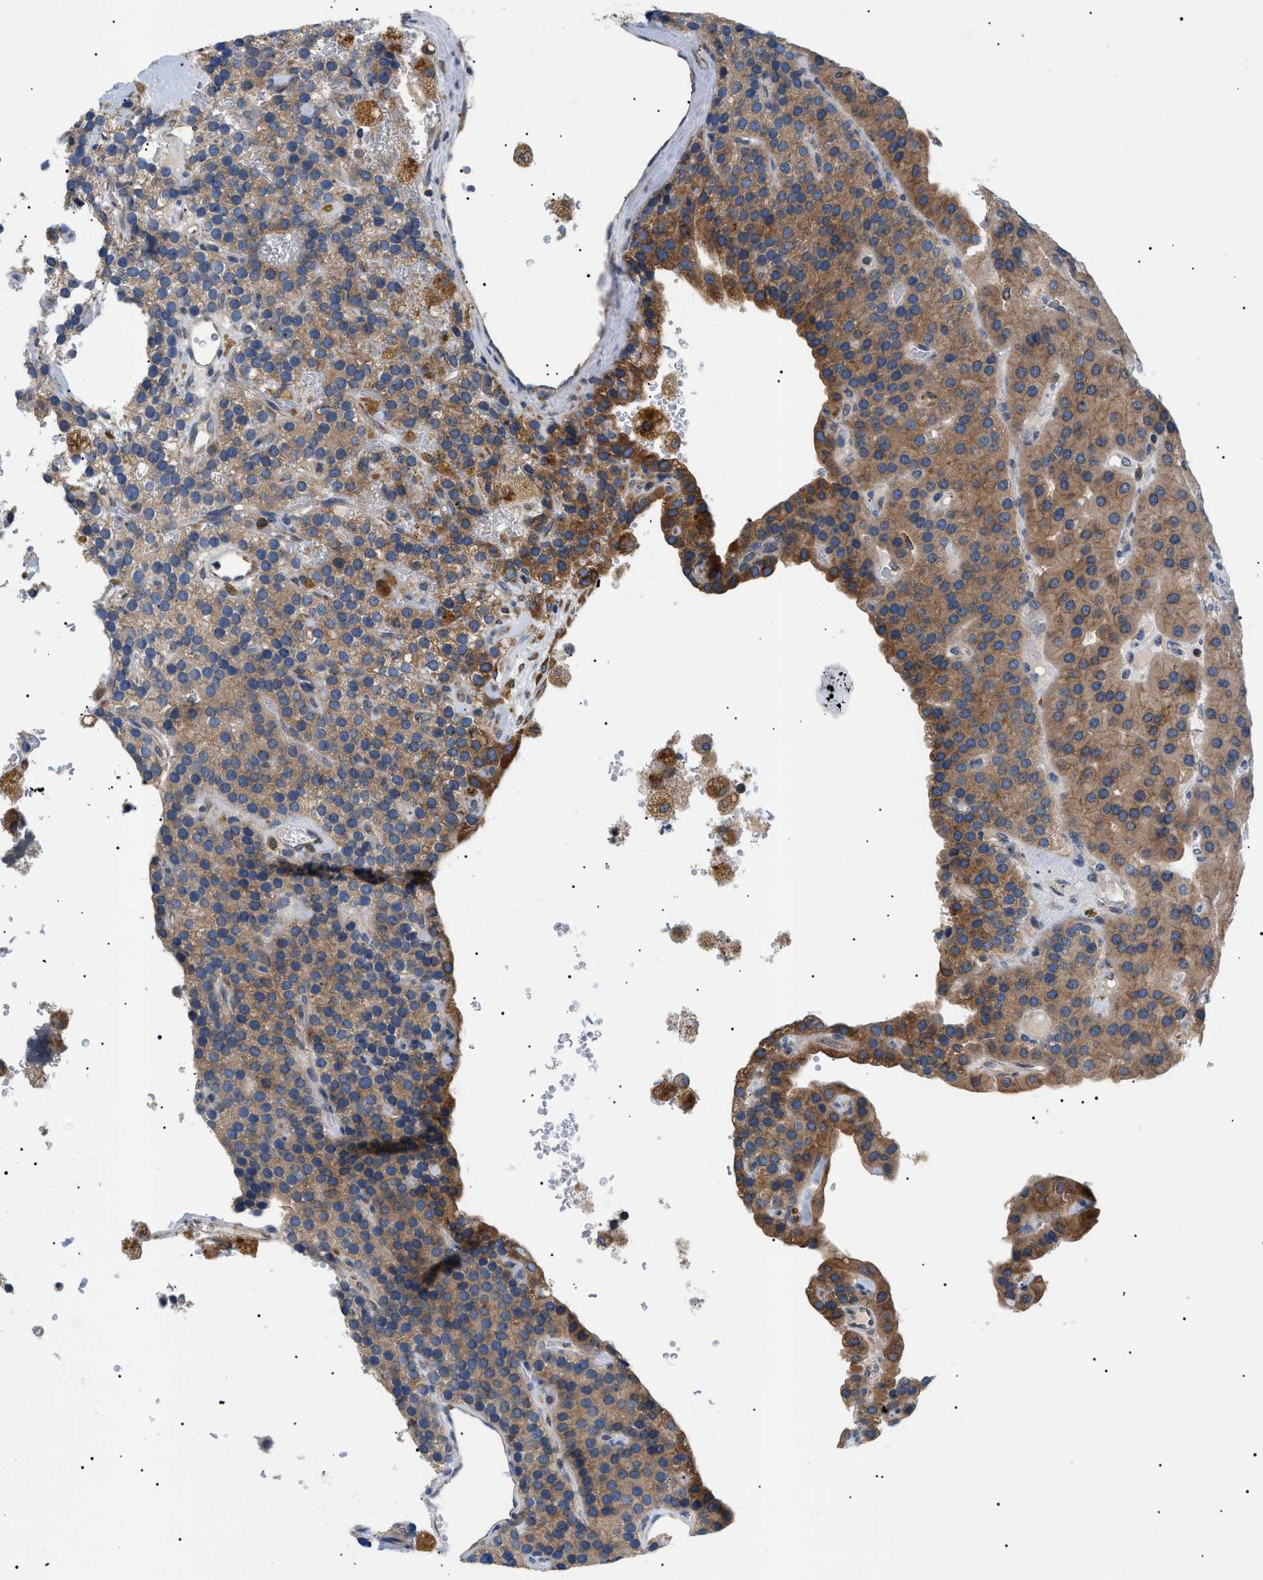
{"staining": {"intensity": "moderate", "quantity": ">75%", "location": "cytoplasmic/membranous"}, "tissue": "parathyroid gland", "cell_type": "Glandular cells", "image_type": "normal", "snomed": [{"axis": "morphology", "description": "Normal tissue, NOS"}, {"axis": "morphology", "description": "Adenoma, NOS"}, {"axis": "topography", "description": "Parathyroid gland"}], "caption": "IHC histopathology image of unremarkable parathyroid gland: parathyroid gland stained using IHC reveals medium levels of moderate protein expression localized specifically in the cytoplasmic/membranous of glandular cells, appearing as a cytoplasmic/membranous brown color.", "gene": "DERL1", "patient": {"sex": "female", "age": 86}}